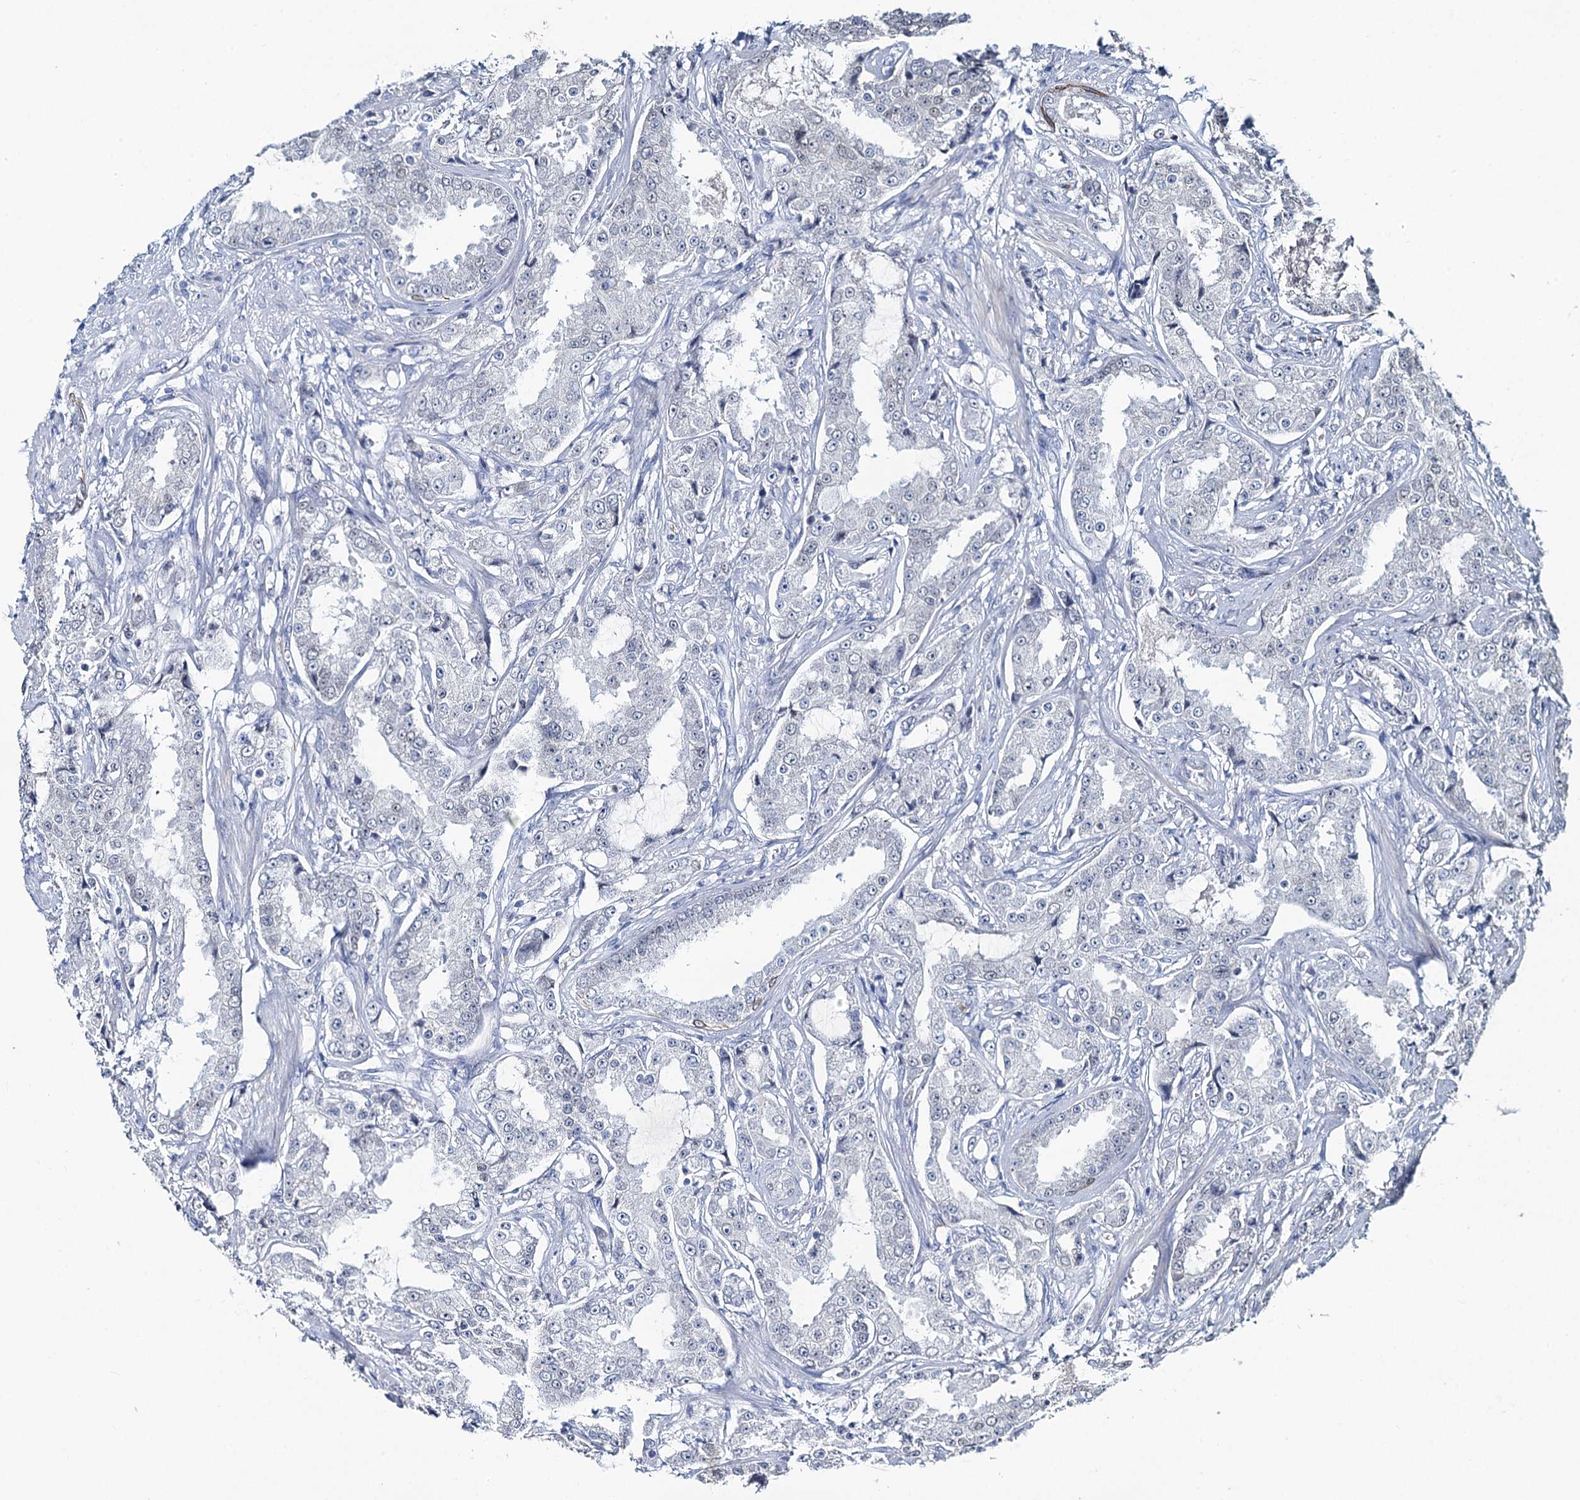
{"staining": {"intensity": "negative", "quantity": "none", "location": "none"}, "tissue": "prostate cancer", "cell_type": "Tumor cells", "image_type": "cancer", "snomed": [{"axis": "morphology", "description": "Adenocarcinoma, High grade"}, {"axis": "topography", "description": "Prostate"}], "caption": "There is no significant staining in tumor cells of prostate high-grade adenocarcinoma.", "gene": "TOX3", "patient": {"sex": "male", "age": 73}}